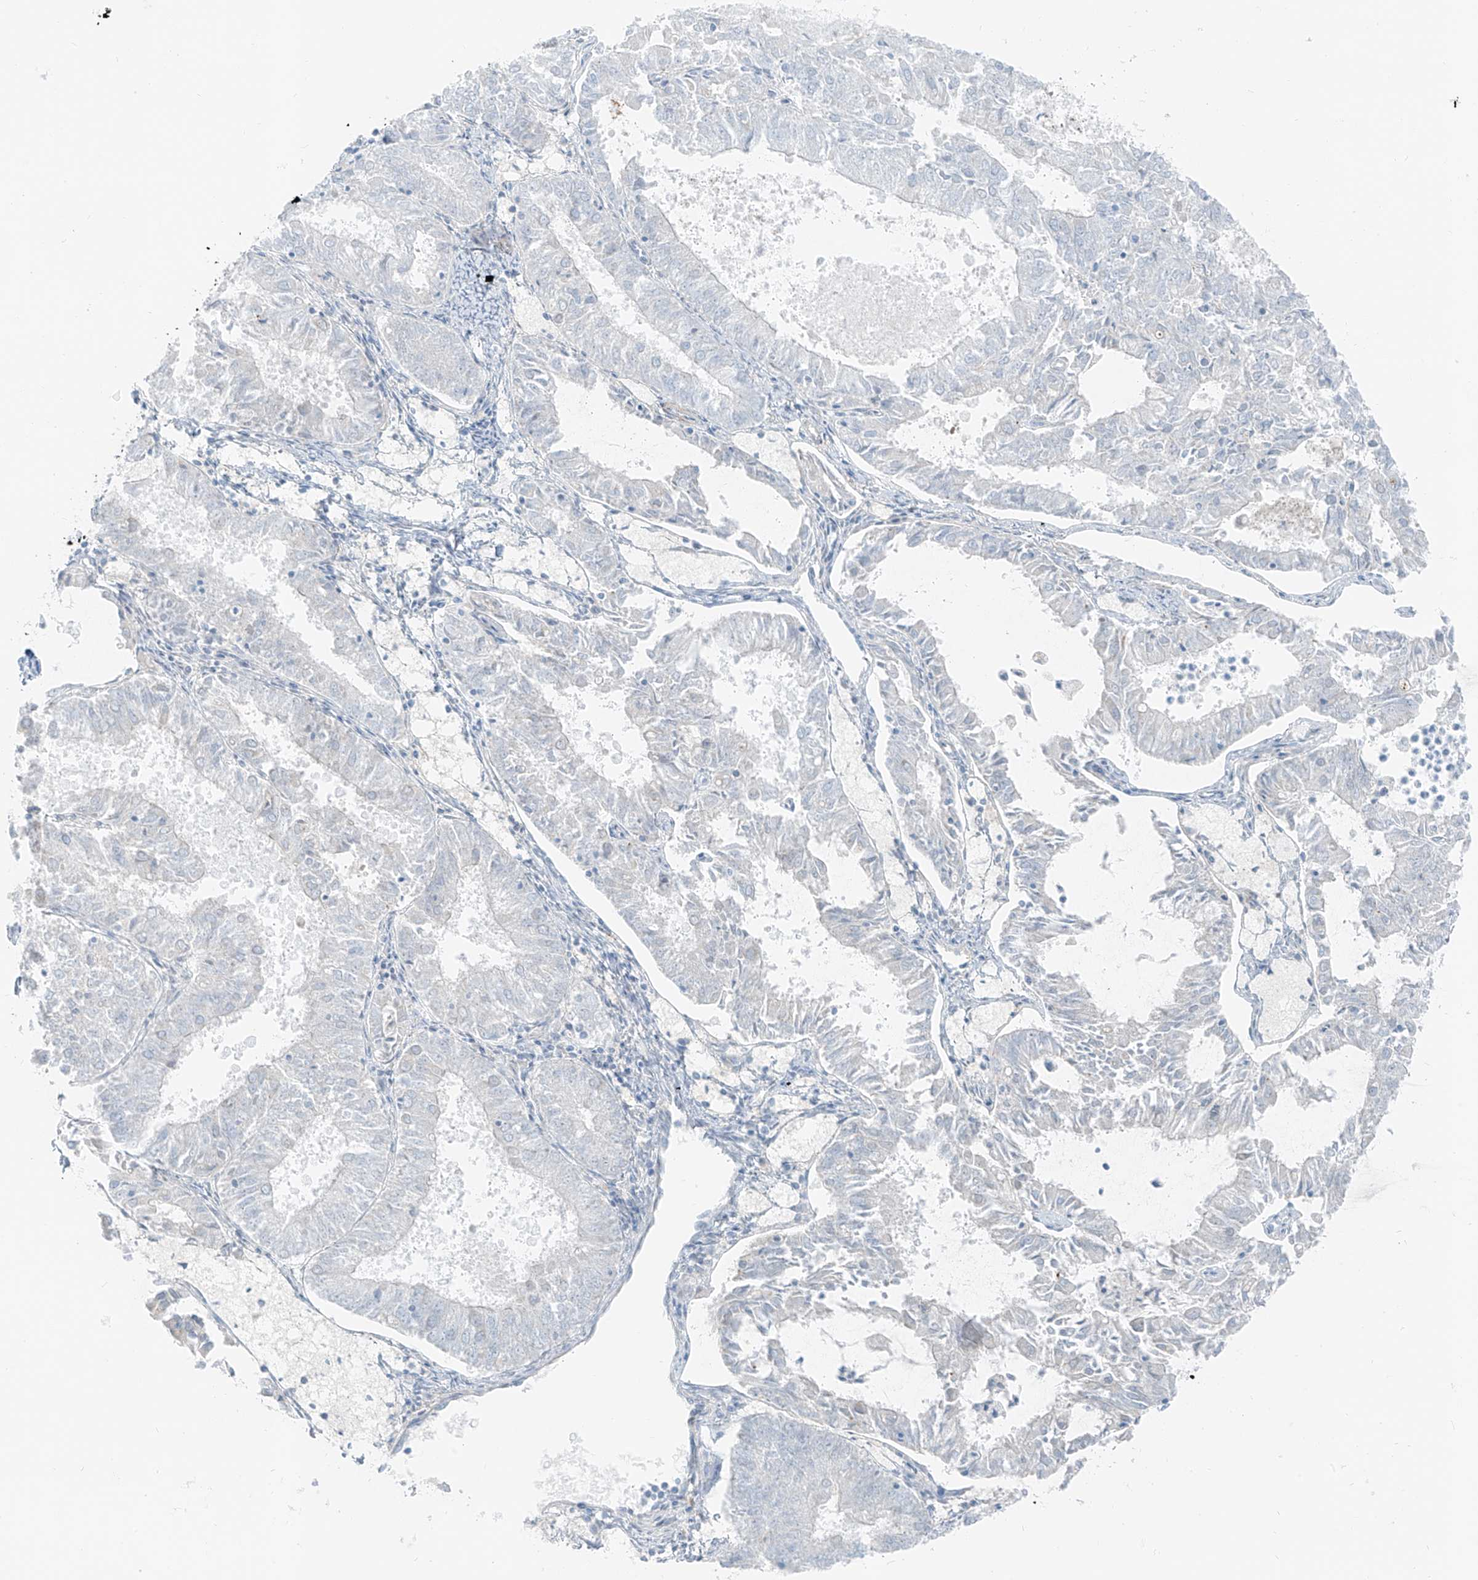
{"staining": {"intensity": "negative", "quantity": "none", "location": "none"}, "tissue": "endometrial cancer", "cell_type": "Tumor cells", "image_type": "cancer", "snomed": [{"axis": "morphology", "description": "Adenocarcinoma, NOS"}, {"axis": "topography", "description": "Endometrium"}], "caption": "A micrograph of endometrial cancer (adenocarcinoma) stained for a protein exhibits no brown staining in tumor cells.", "gene": "SMCP", "patient": {"sex": "female", "age": 57}}